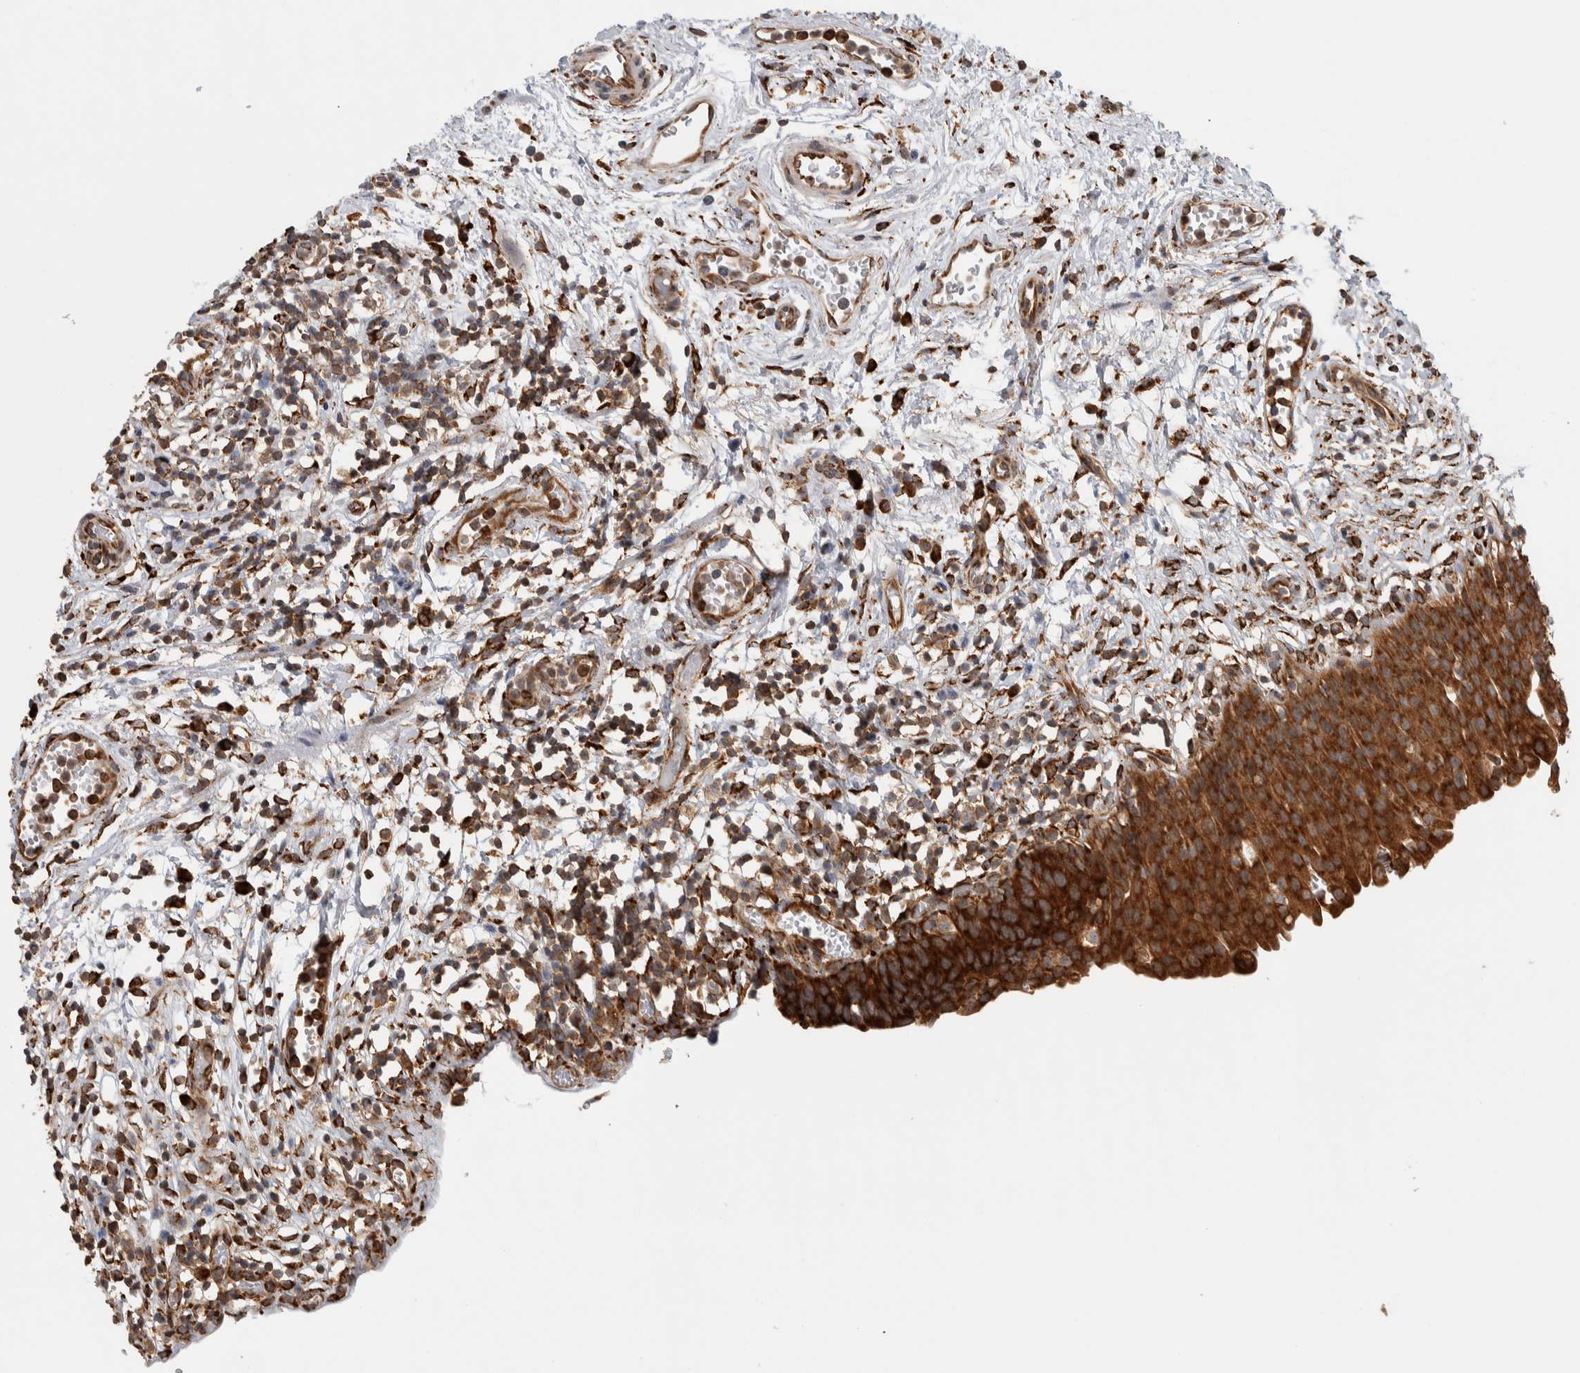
{"staining": {"intensity": "strong", "quantity": ">75%", "location": "cytoplasmic/membranous"}, "tissue": "urinary bladder", "cell_type": "Urothelial cells", "image_type": "normal", "snomed": [{"axis": "morphology", "description": "Normal tissue, NOS"}, {"axis": "topography", "description": "Urinary bladder"}], "caption": "Urinary bladder stained with DAB (3,3'-diaminobenzidine) IHC exhibits high levels of strong cytoplasmic/membranous expression in approximately >75% of urothelial cells.", "gene": "EIF3H", "patient": {"sex": "male", "age": 37}}